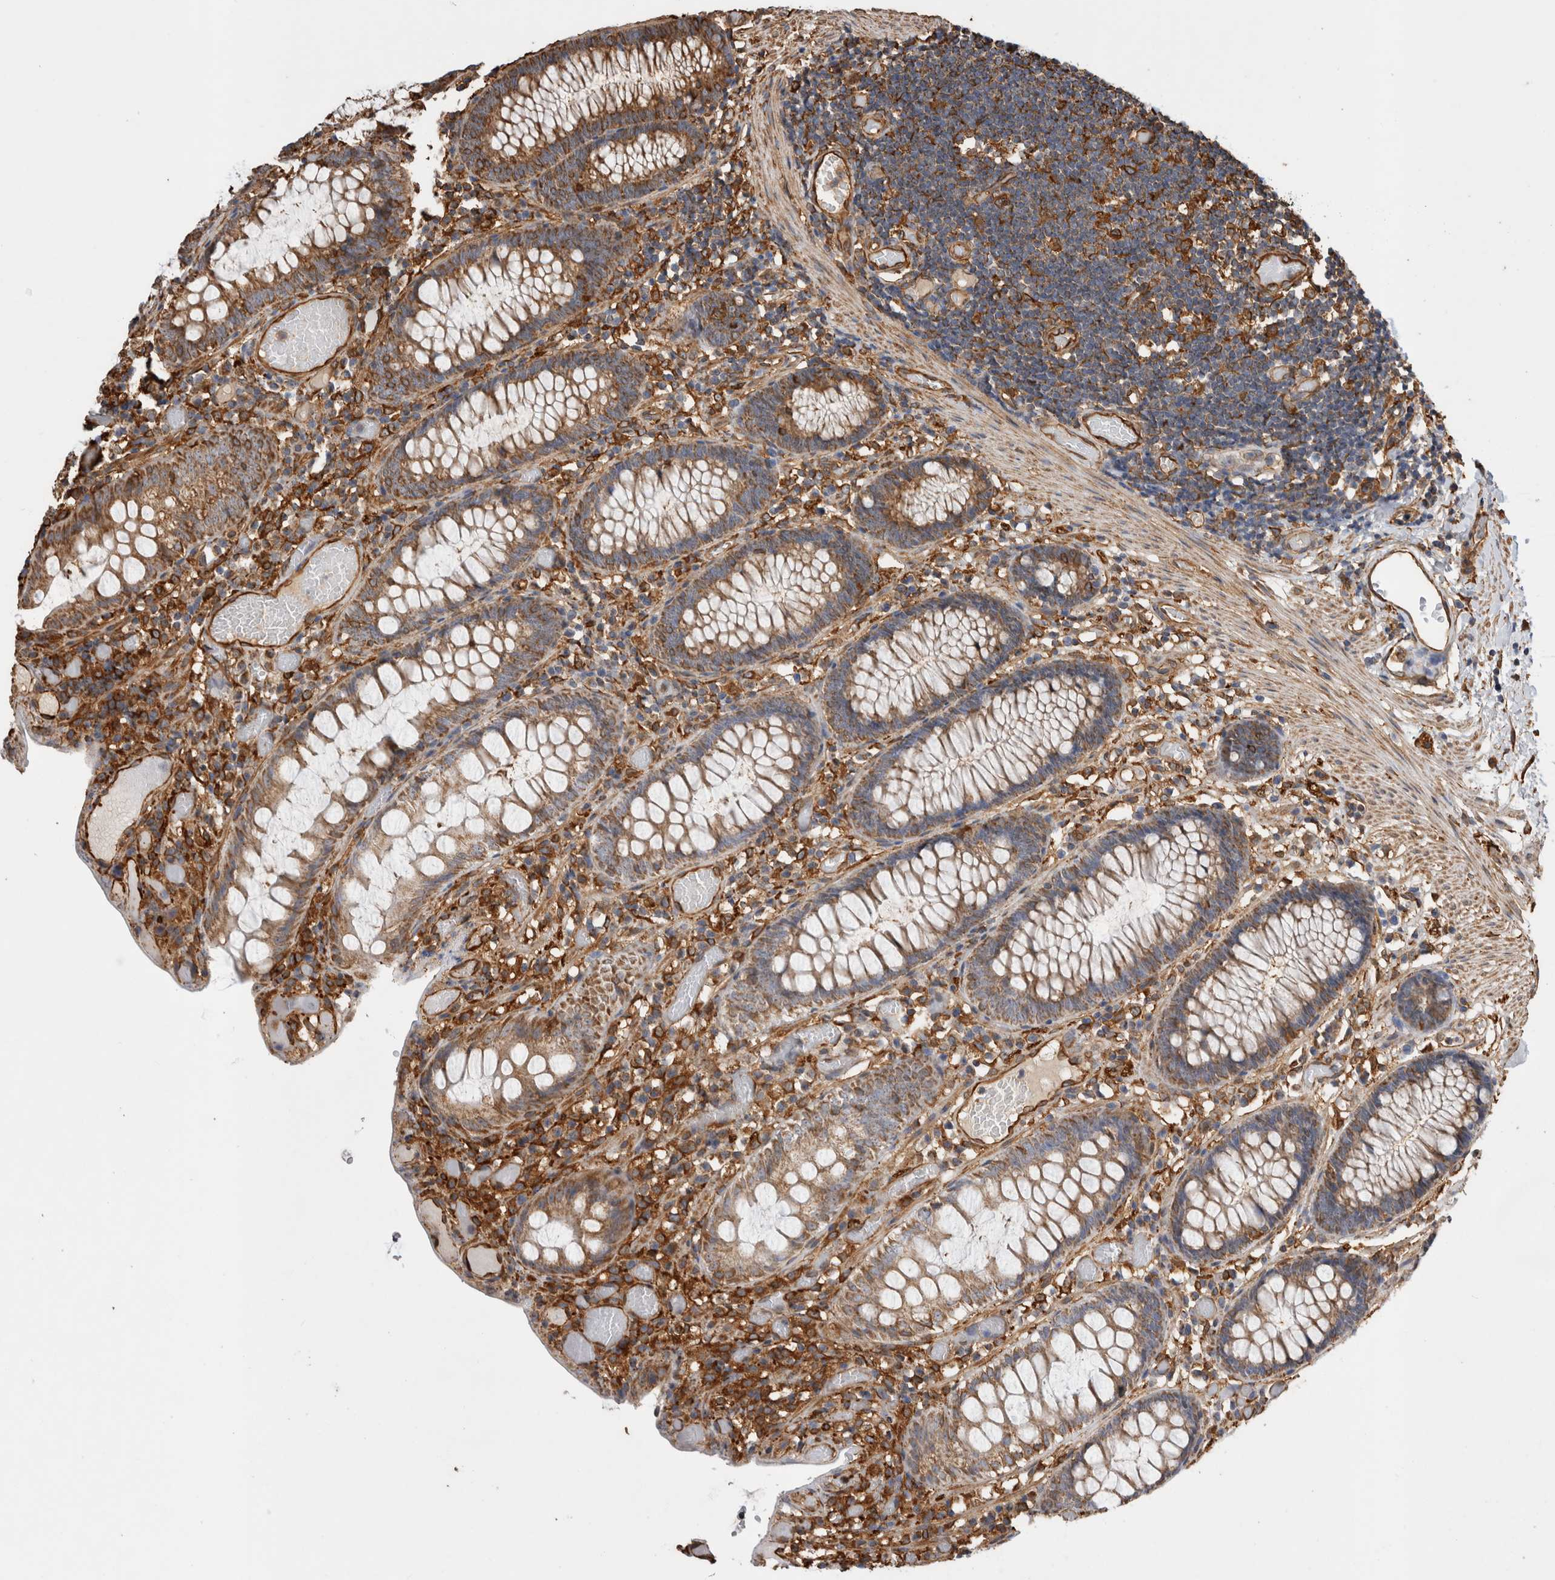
{"staining": {"intensity": "strong", "quantity": ">75%", "location": "cytoplasmic/membranous"}, "tissue": "colon", "cell_type": "Endothelial cells", "image_type": "normal", "snomed": [{"axis": "morphology", "description": "Normal tissue, NOS"}, {"axis": "topography", "description": "Colon"}], "caption": "Protein staining by immunohistochemistry (IHC) displays strong cytoplasmic/membranous positivity in approximately >75% of endothelial cells in benign colon.", "gene": "ZNF397", "patient": {"sex": "male", "age": 14}}